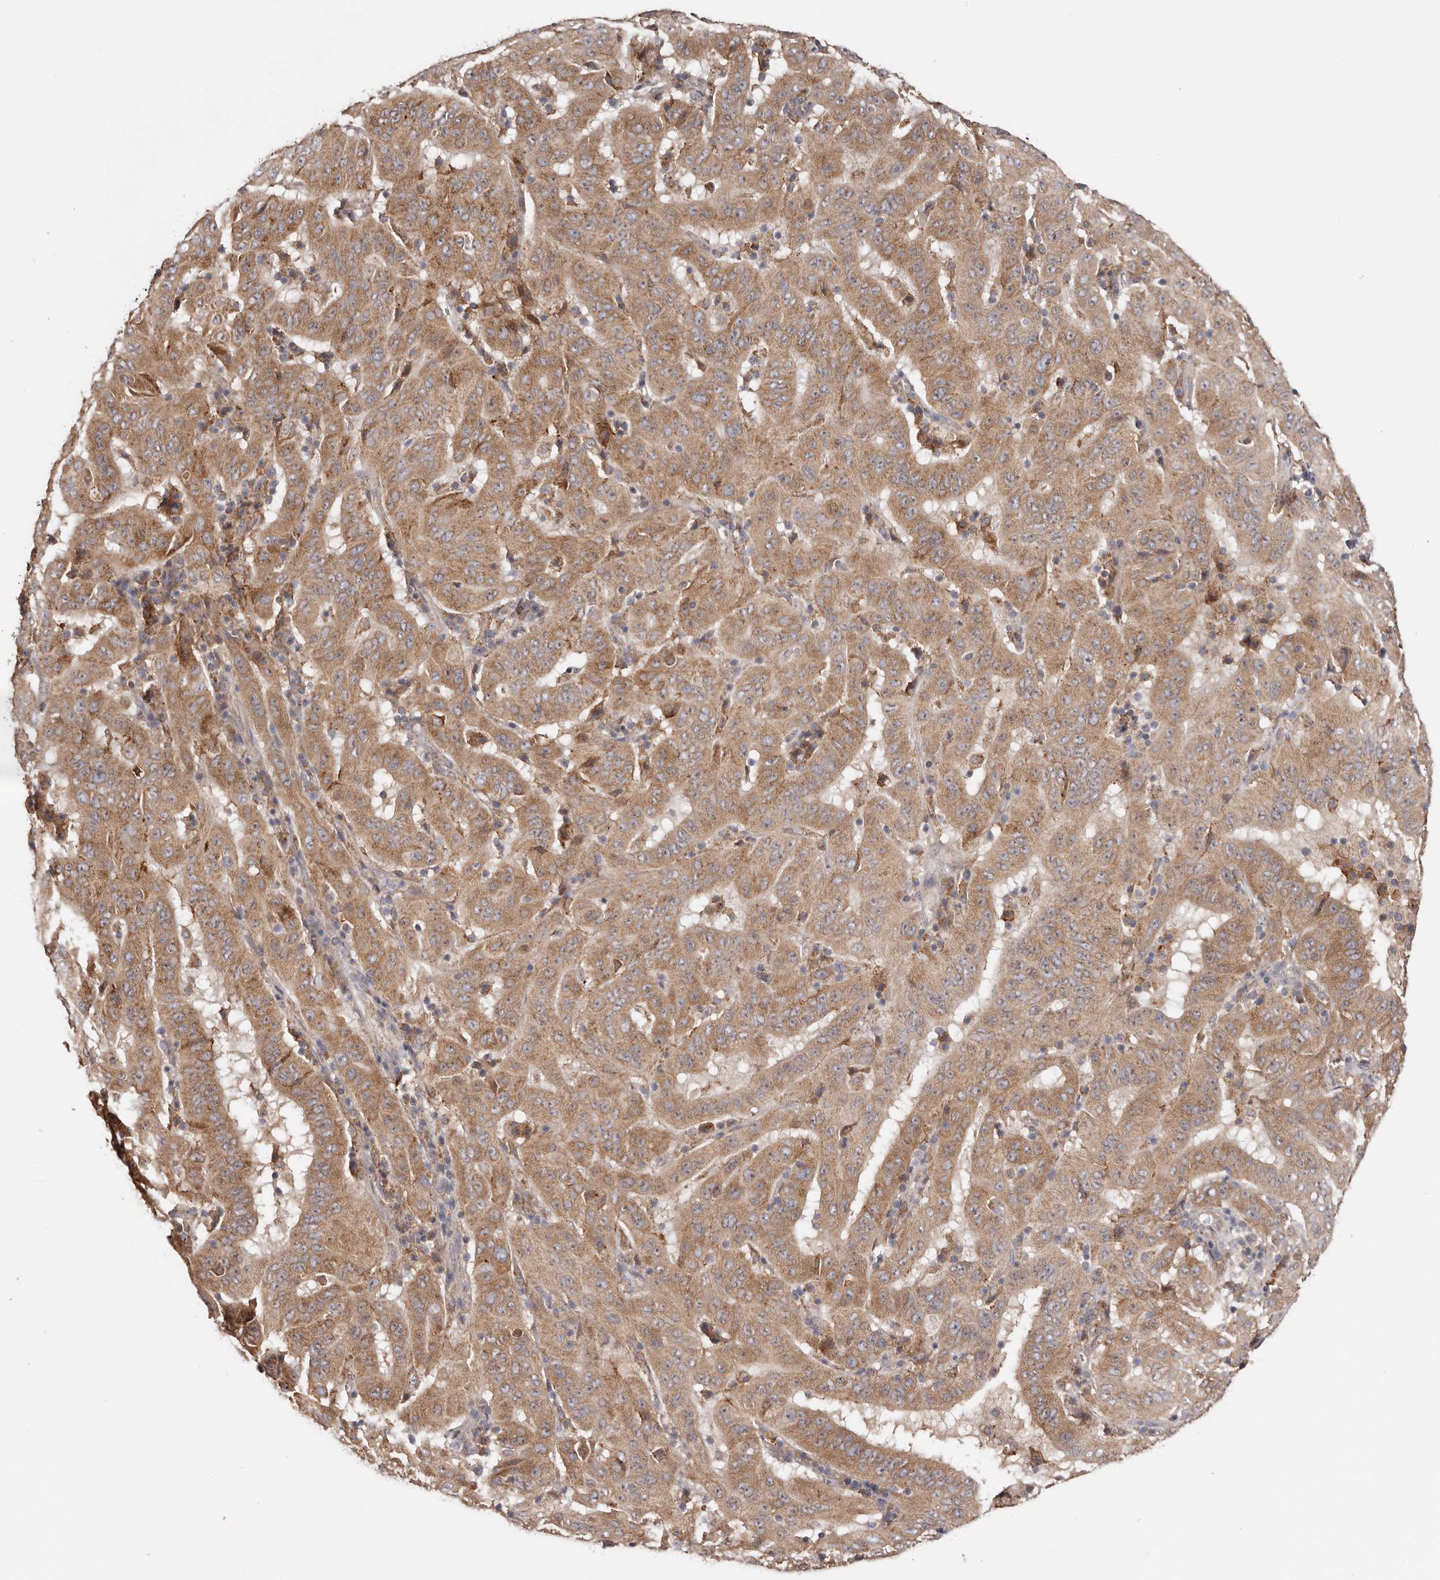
{"staining": {"intensity": "moderate", "quantity": ">75%", "location": "cytoplasmic/membranous"}, "tissue": "pancreatic cancer", "cell_type": "Tumor cells", "image_type": "cancer", "snomed": [{"axis": "morphology", "description": "Adenocarcinoma, NOS"}, {"axis": "topography", "description": "Pancreas"}], "caption": "Protein staining shows moderate cytoplasmic/membranous expression in approximately >75% of tumor cells in pancreatic cancer (adenocarcinoma).", "gene": "TMUB1", "patient": {"sex": "male", "age": 63}}